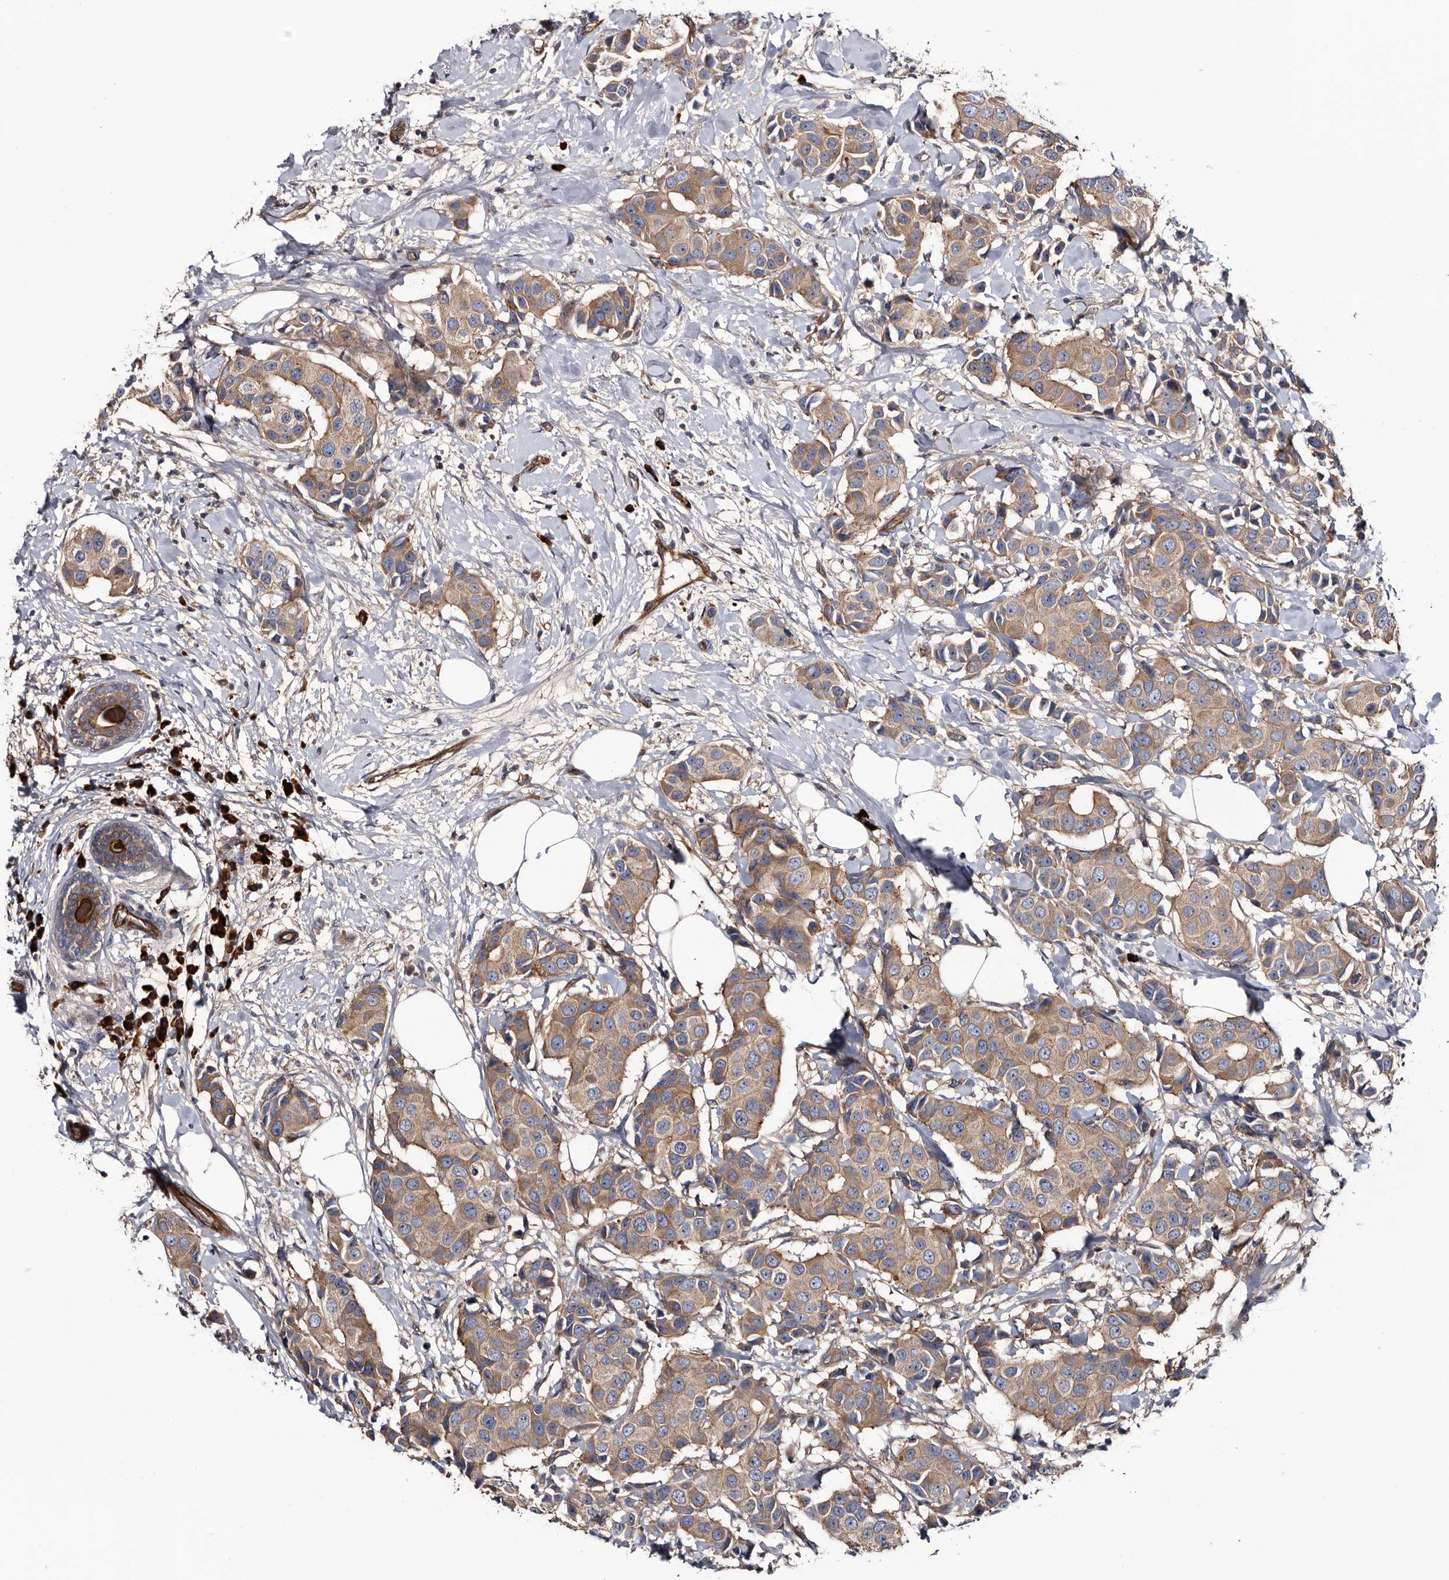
{"staining": {"intensity": "weak", "quantity": ">75%", "location": "cytoplasmic/membranous"}, "tissue": "breast cancer", "cell_type": "Tumor cells", "image_type": "cancer", "snomed": [{"axis": "morphology", "description": "Normal tissue, NOS"}, {"axis": "morphology", "description": "Duct carcinoma"}, {"axis": "topography", "description": "Breast"}], "caption": "Protein staining displays weak cytoplasmic/membranous expression in approximately >75% of tumor cells in breast infiltrating ductal carcinoma. Nuclei are stained in blue.", "gene": "TSPAN17", "patient": {"sex": "female", "age": 39}}